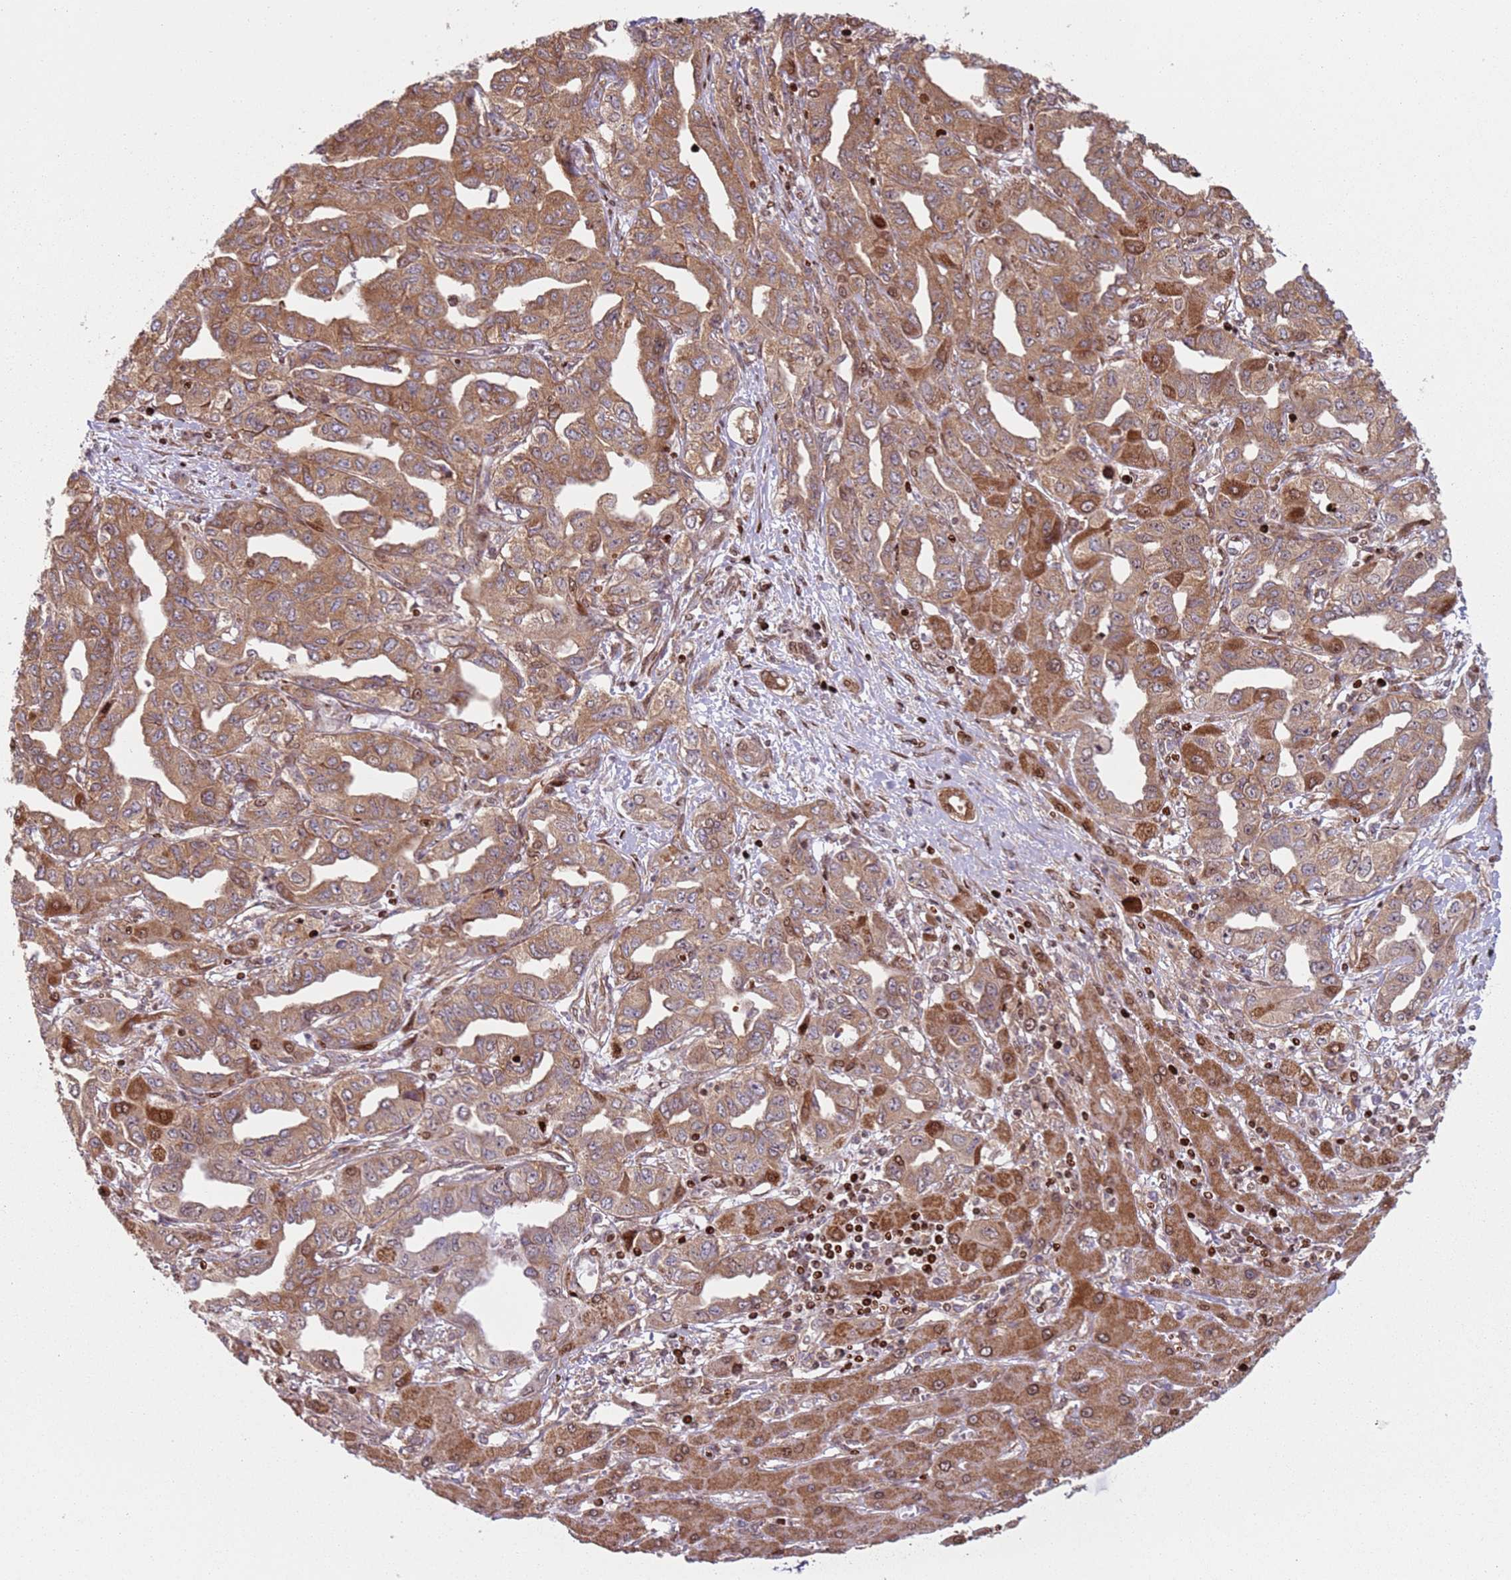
{"staining": {"intensity": "moderate", "quantity": ">75%", "location": "cytoplasmic/membranous,nuclear"}, "tissue": "liver cancer", "cell_type": "Tumor cells", "image_type": "cancer", "snomed": [{"axis": "morphology", "description": "Cholangiocarcinoma"}, {"axis": "topography", "description": "Liver"}], "caption": "Brown immunohistochemical staining in human liver cancer displays moderate cytoplasmic/membranous and nuclear positivity in about >75% of tumor cells. (DAB (3,3'-diaminobenzidine) = brown stain, brightfield microscopy at high magnification).", "gene": "HNRNPLL", "patient": {"sex": "male", "age": 59}}